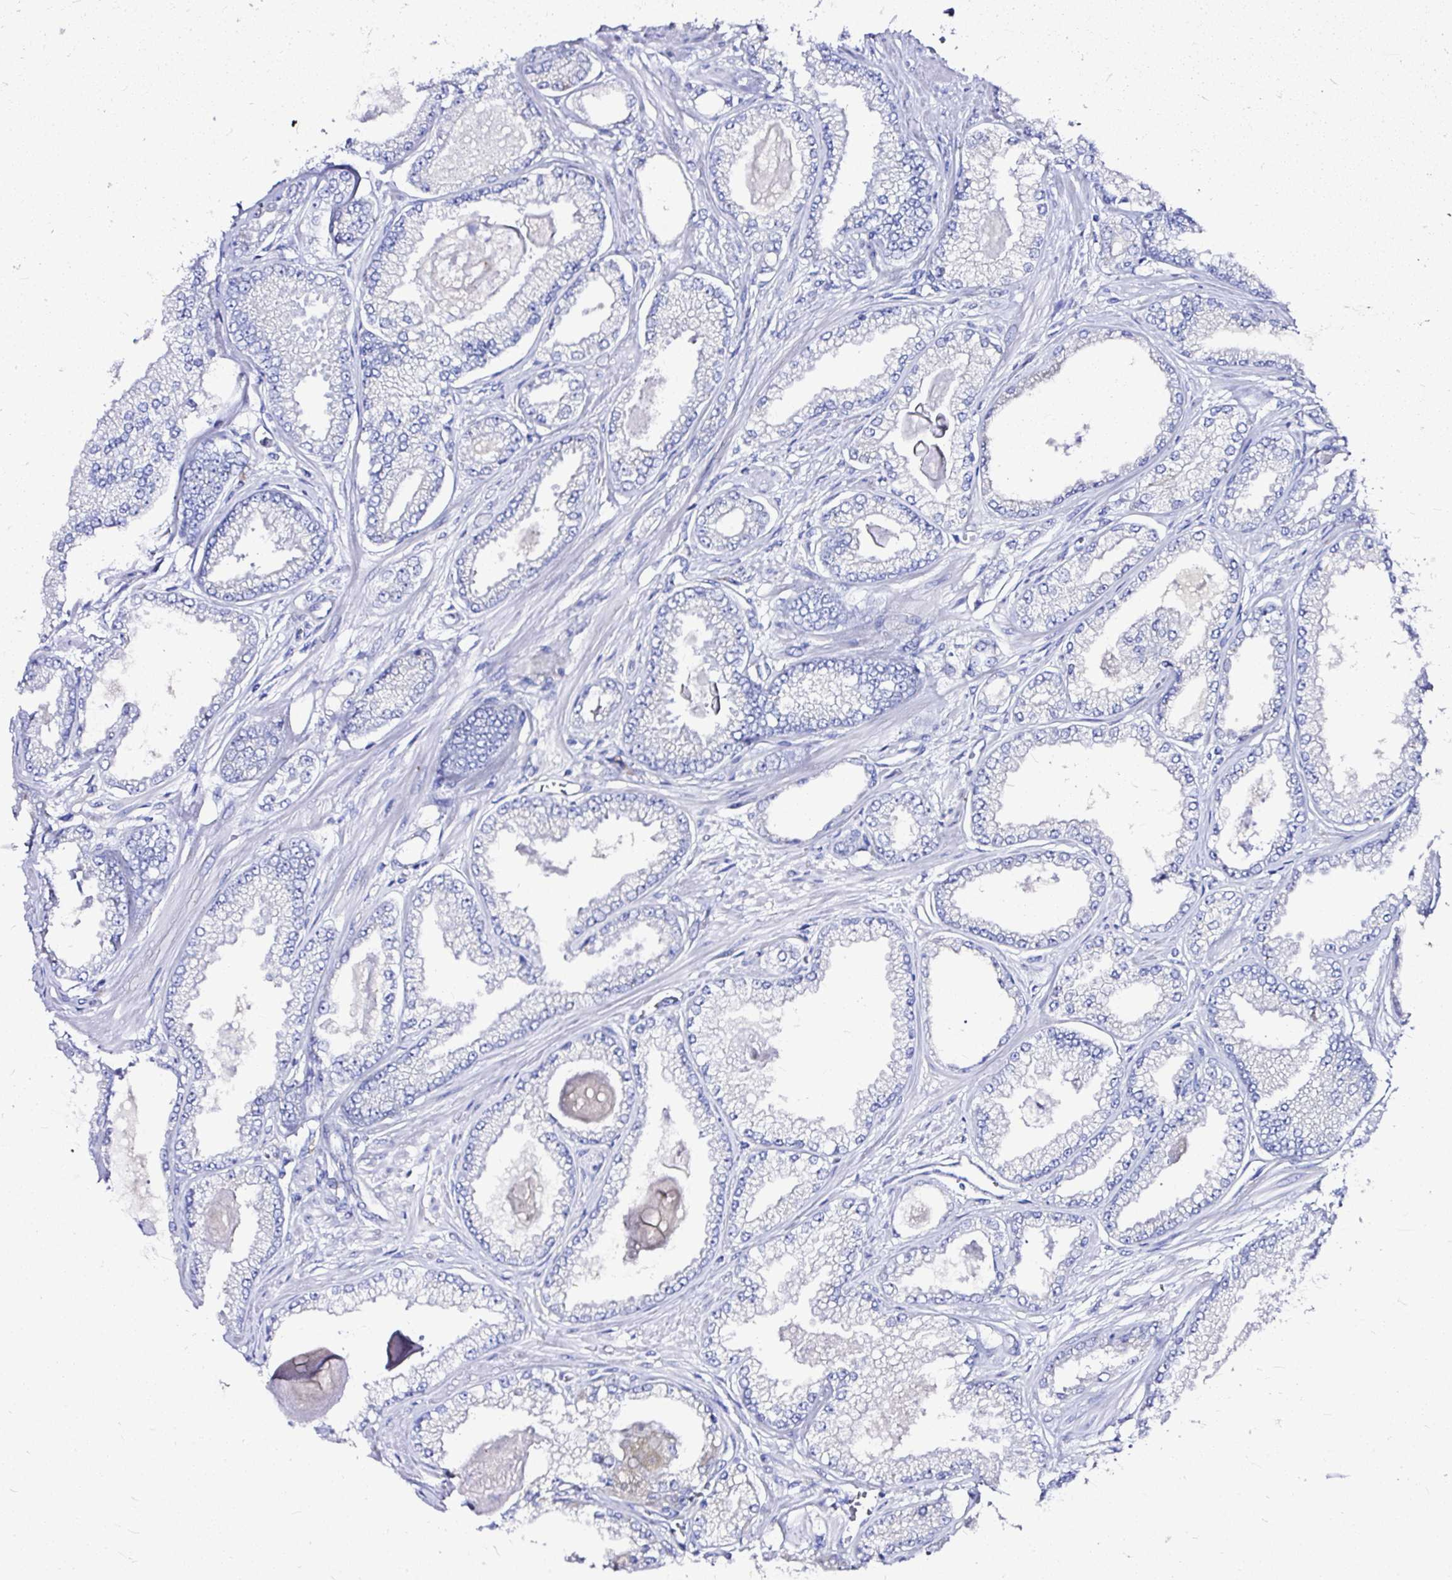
{"staining": {"intensity": "negative", "quantity": "none", "location": "none"}, "tissue": "prostate cancer", "cell_type": "Tumor cells", "image_type": "cancer", "snomed": [{"axis": "morphology", "description": "Adenocarcinoma, Low grade"}, {"axis": "topography", "description": "Prostate"}], "caption": "The image exhibits no staining of tumor cells in prostate adenocarcinoma (low-grade).", "gene": "AMFR", "patient": {"sex": "male", "age": 64}}